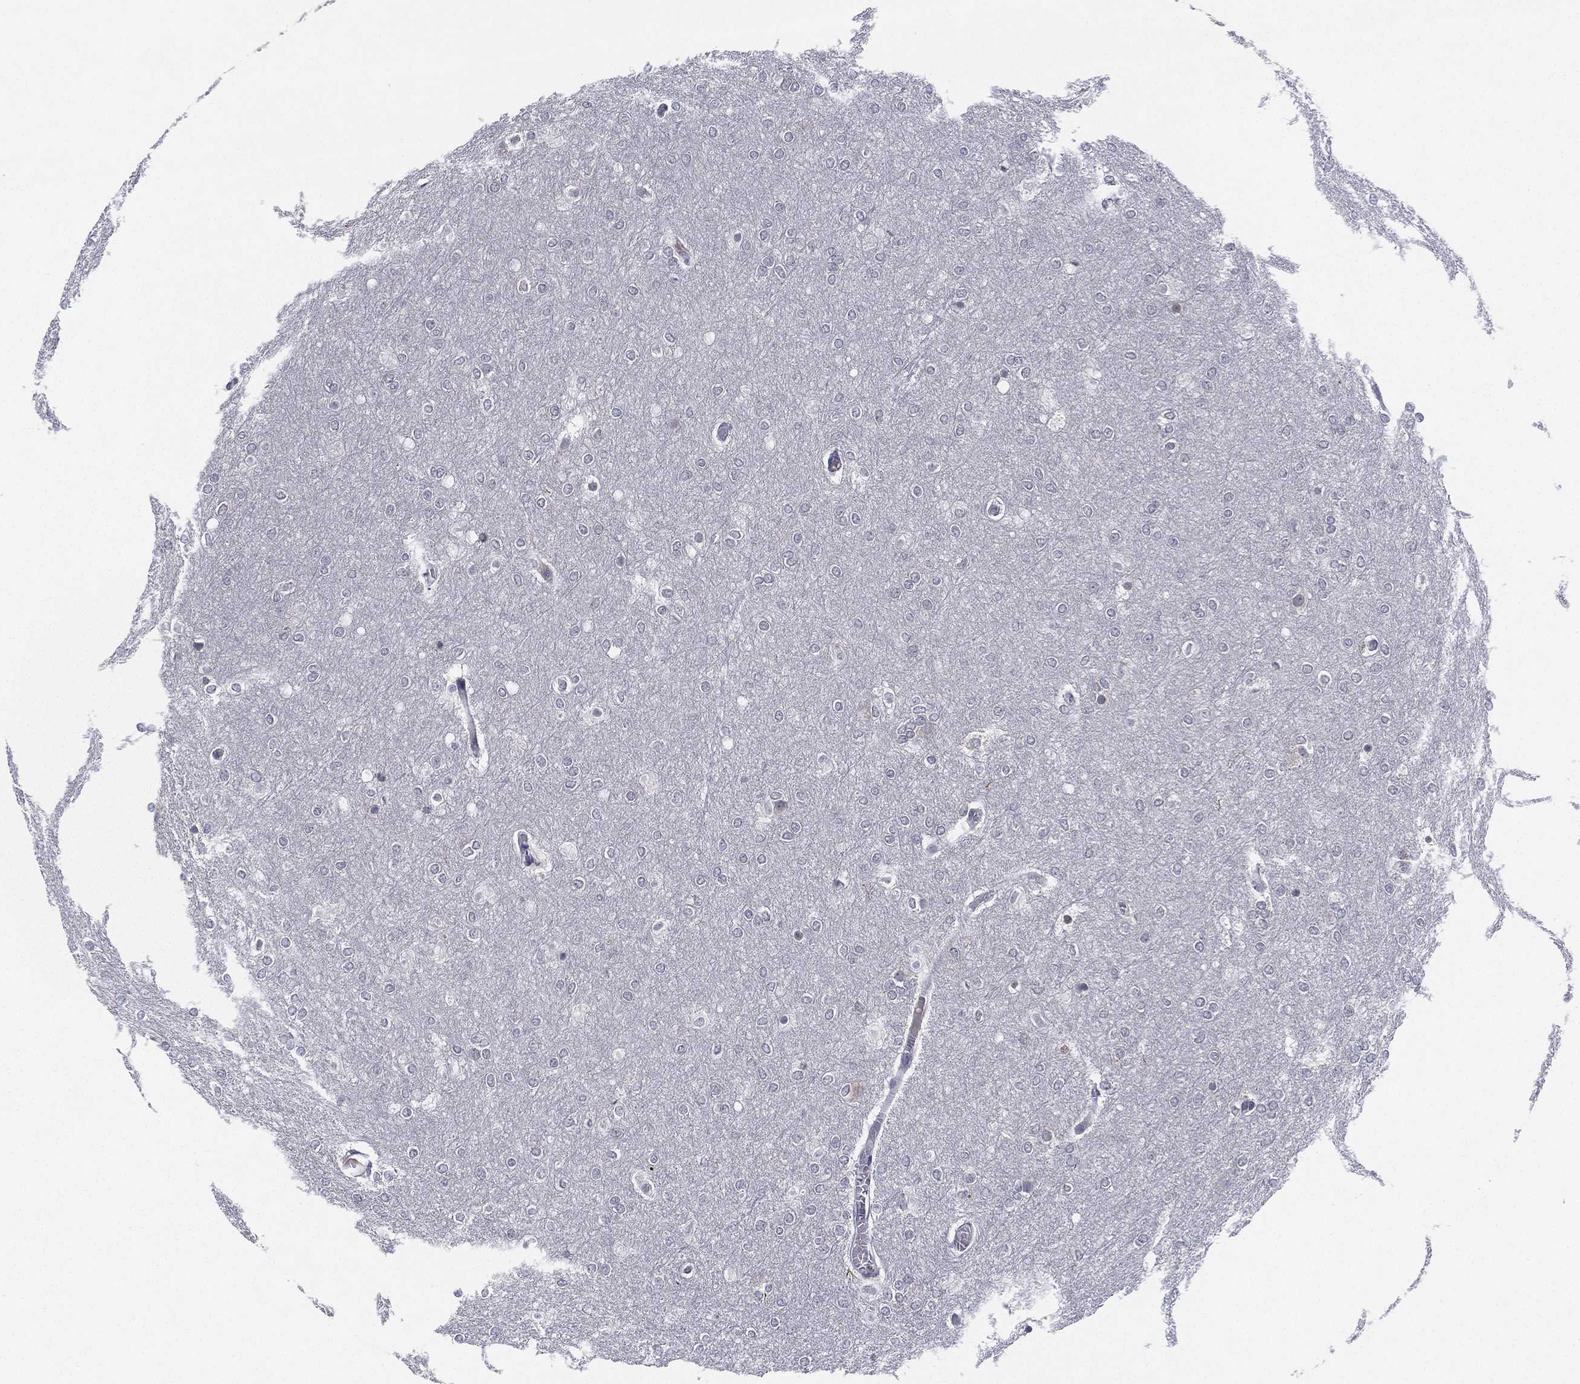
{"staining": {"intensity": "negative", "quantity": "none", "location": "none"}, "tissue": "glioma", "cell_type": "Tumor cells", "image_type": "cancer", "snomed": [{"axis": "morphology", "description": "Glioma, malignant, High grade"}, {"axis": "topography", "description": "Brain"}], "caption": "Histopathology image shows no significant protein staining in tumor cells of malignant glioma (high-grade).", "gene": "MS4A8", "patient": {"sex": "female", "age": 61}}